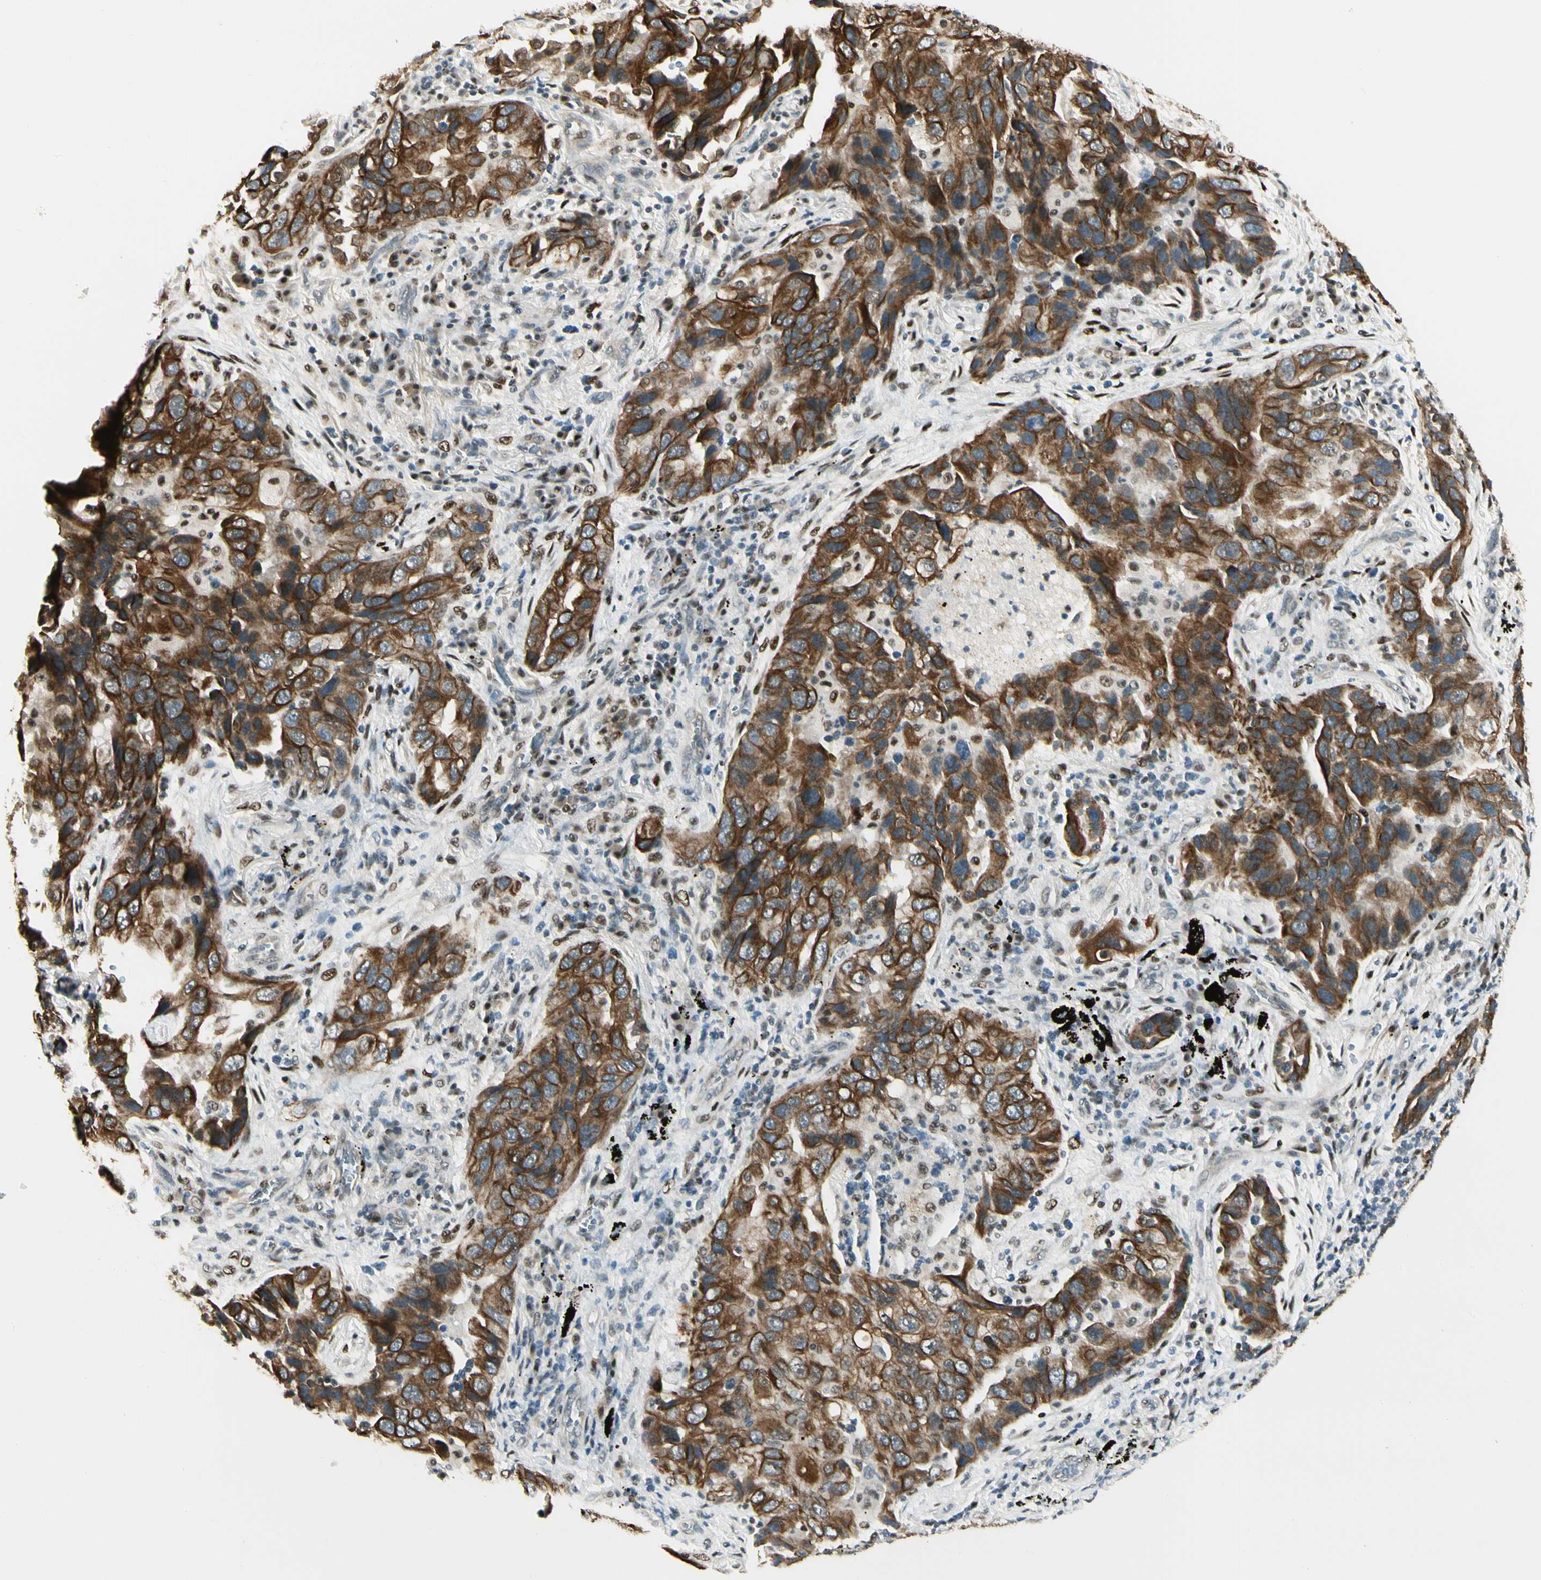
{"staining": {"intensity": "strong", "quantity": ">75%", "location": "cytoplasmic/membranous"}, "tissue": "lung cancer", "cell_type": "Tumor cells", "image_type": "cancer", "snomed": [{"axis": "morphology", "description": "Adenocarcinoma, NOS"}, {"axis": "topography", "description": "Lung"}], "caption": "This histopathology image reveals lung cancer (adenocarcinoma) stained with immunohistochemistry (IHC) to label a protein in brown. The cytoplasmic/membranous of tumor cells show strong positivity for the protein. Nuclei are counter-stained blue.", "gene": "ATXN1", "patient": {"sex": "female", "age": 65}}